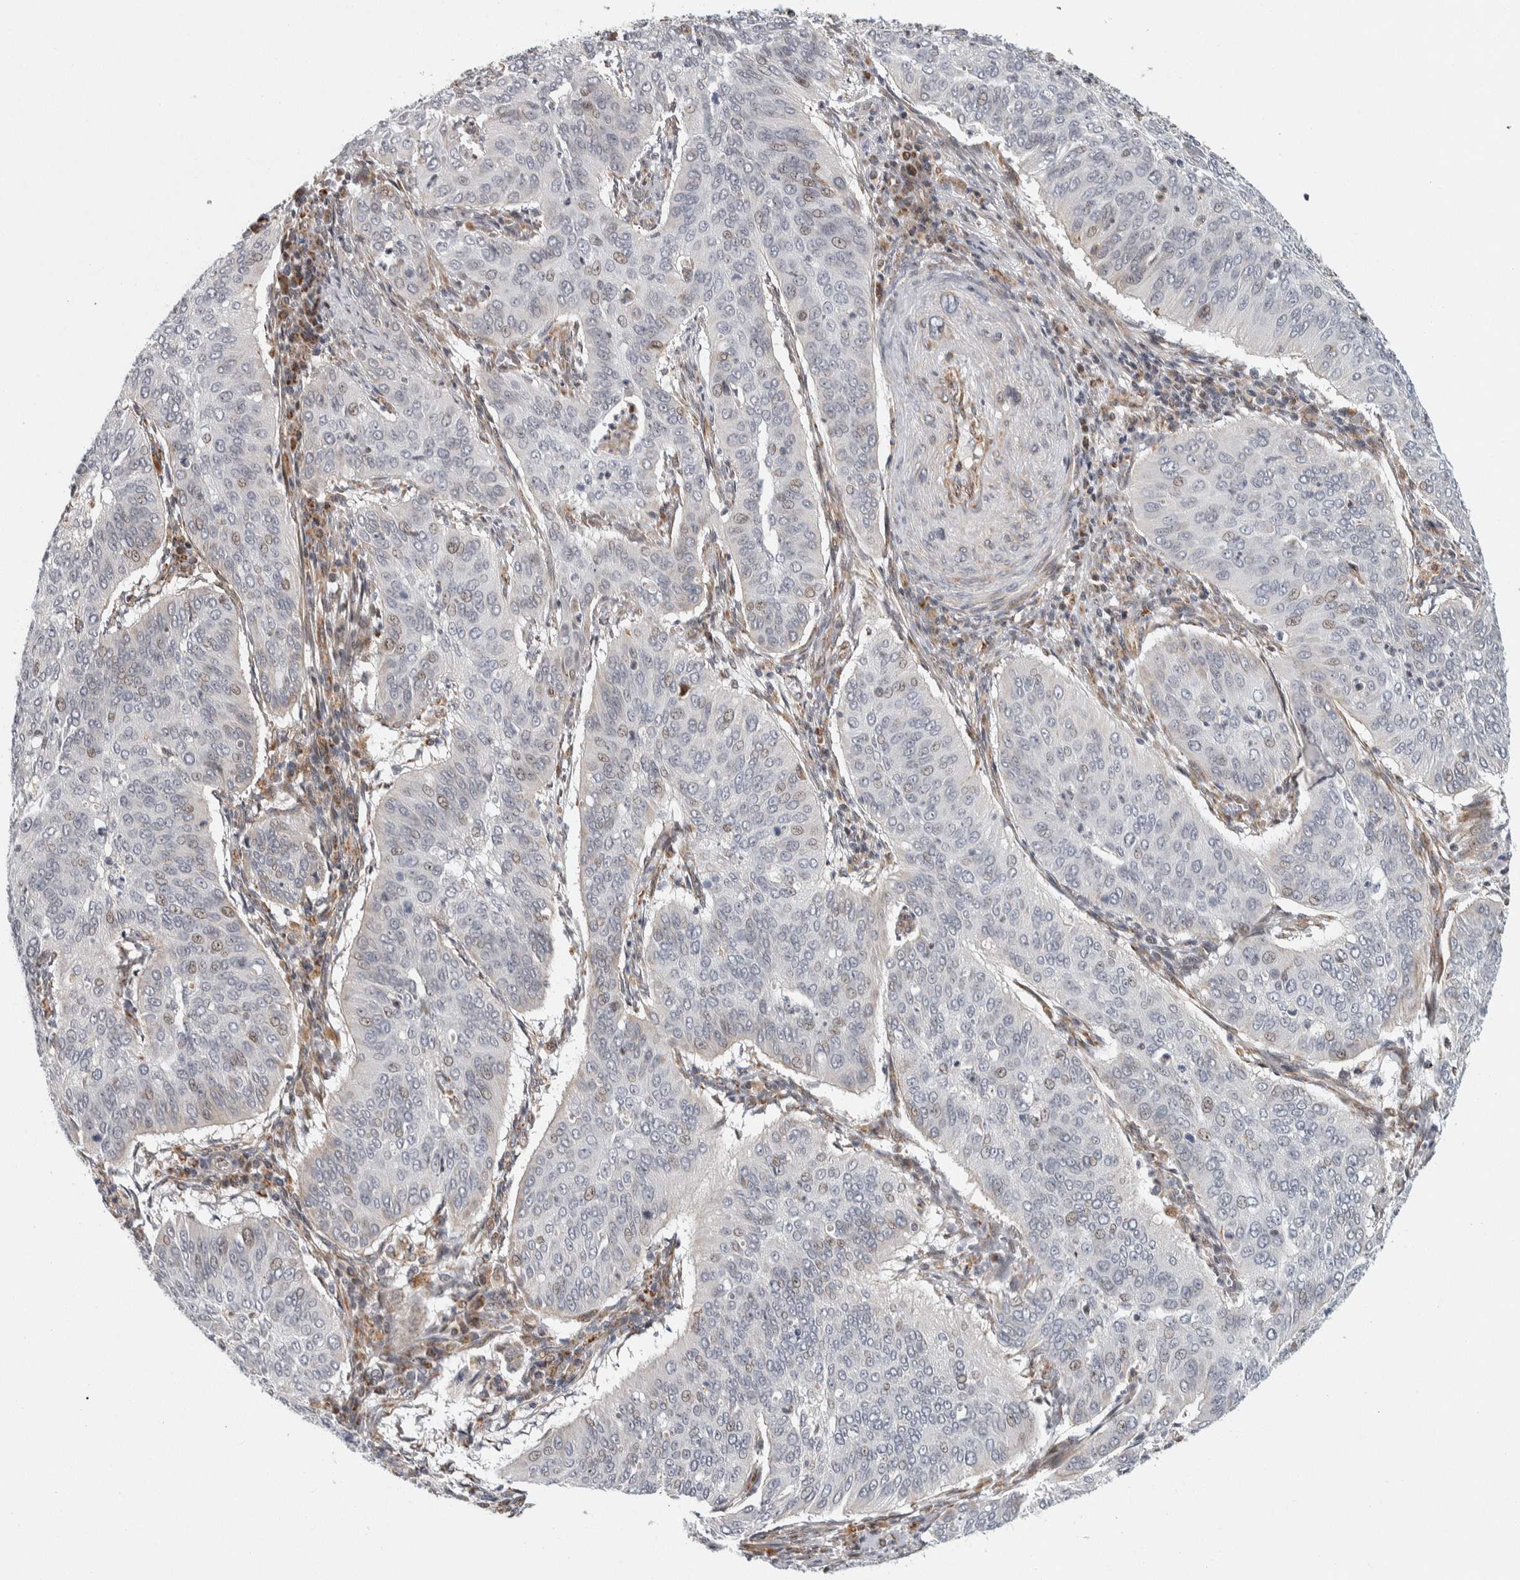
{"staining": {"intensity": "weak", "quantity": "<25%", "location": "nuclear"}, "tissue": "cervical cancer", "cell_type": "Tumor cells", "image_type": "cancer", "snomed": [{"axis": "morphology", "description": "Normal tissue, NOS"}, {"axis": "morphology", "description": "Squamous cell carcinoma, NOS"}, {"axis": "topography", "description": "Cervix"}], "caption": "Histopathology image shows no significant protein staining in tumor cells of cervical cancer (squamous cell carcinoma).", "gene": "AFP", "patient": {"sex": "female", "age": 39}}